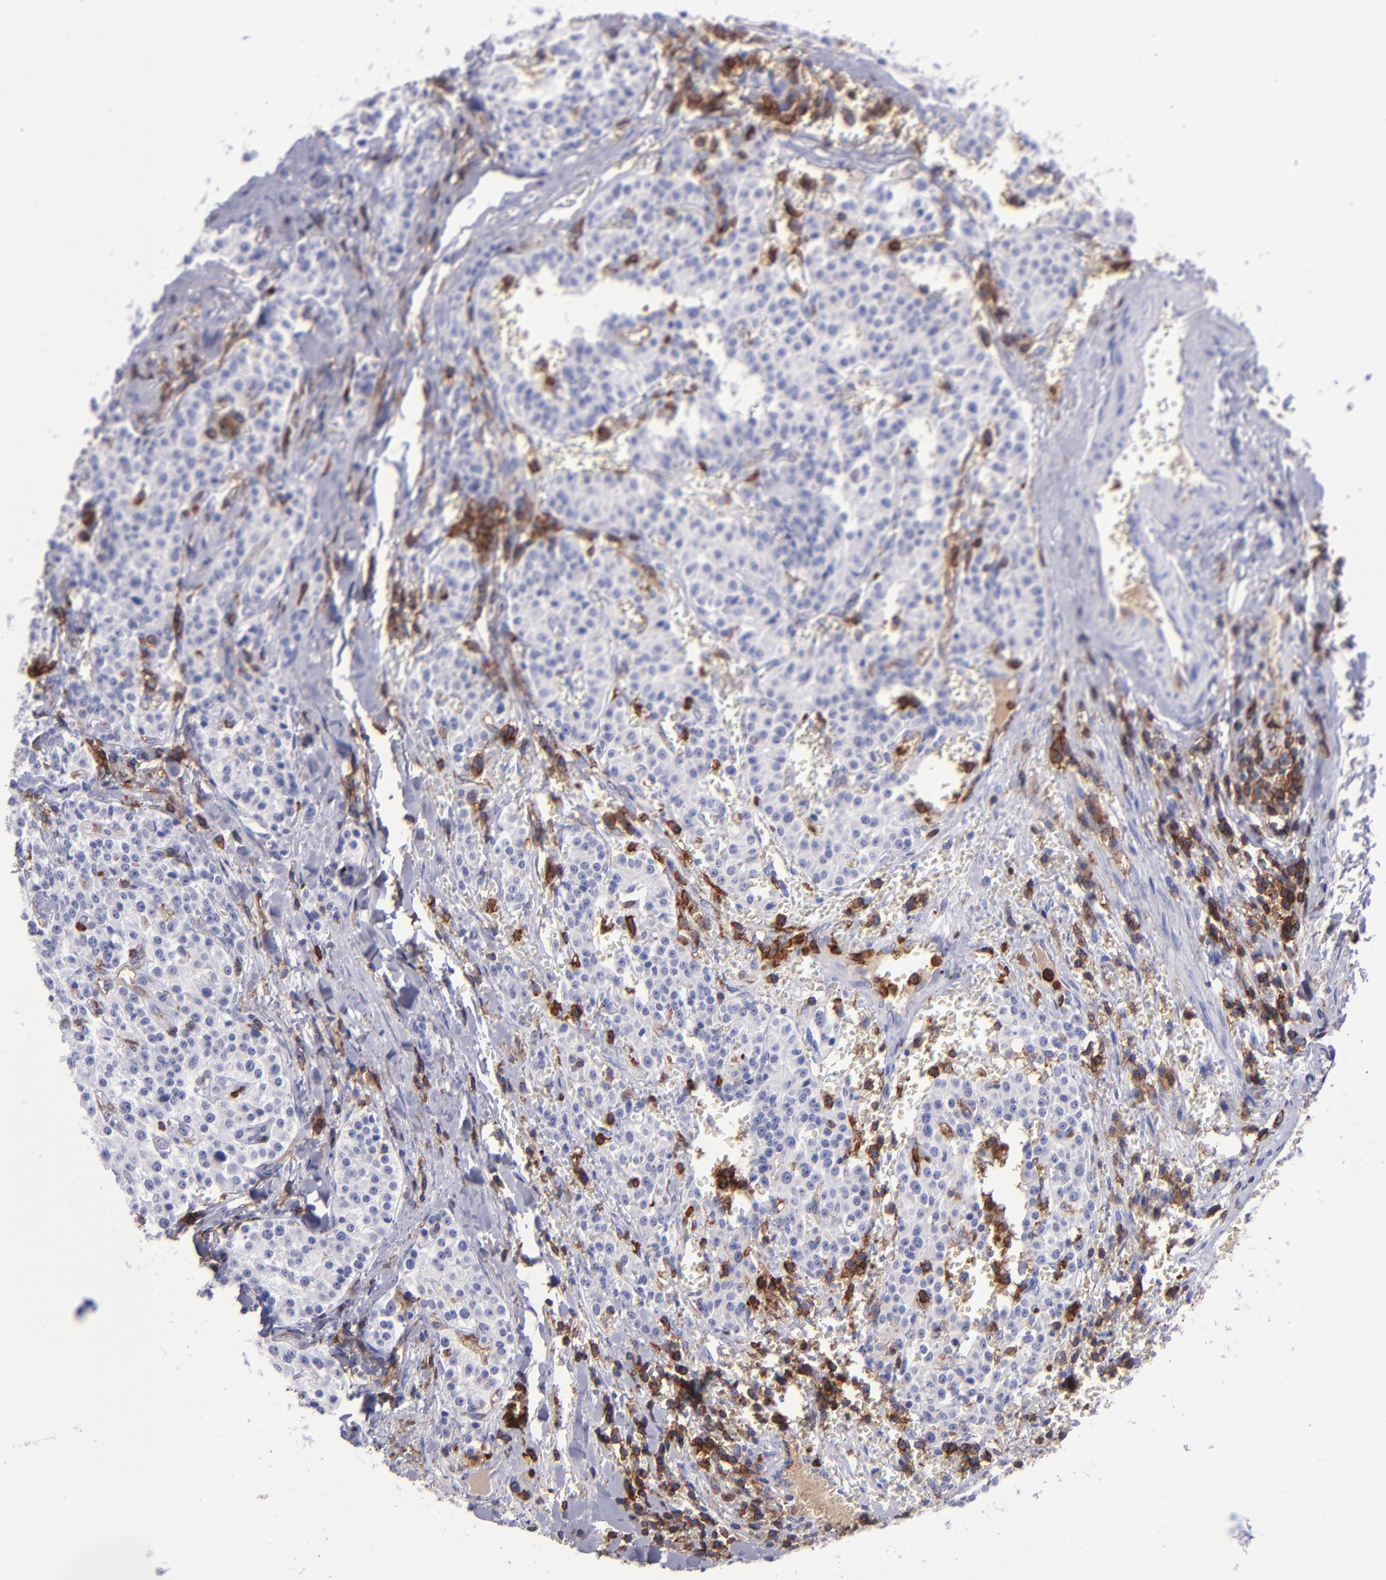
{"staining": {"intensity": "negative", "quantity": "none", "location": "none"}, "tissue": "carcinoid", "cell_type": "Tumor cells", "image_type": "cancer", "snomed": [{"axis": "morphology", "description": "Carcinoid, malignant, NOS"}, {"axis": "topography", "description": "Stomach"}], "caption": "Tumor cells are negative for brown protein staining in malignant carcinoid.", "gene": "ICAM3", "patient": {"sex": "female", "age": 76}}